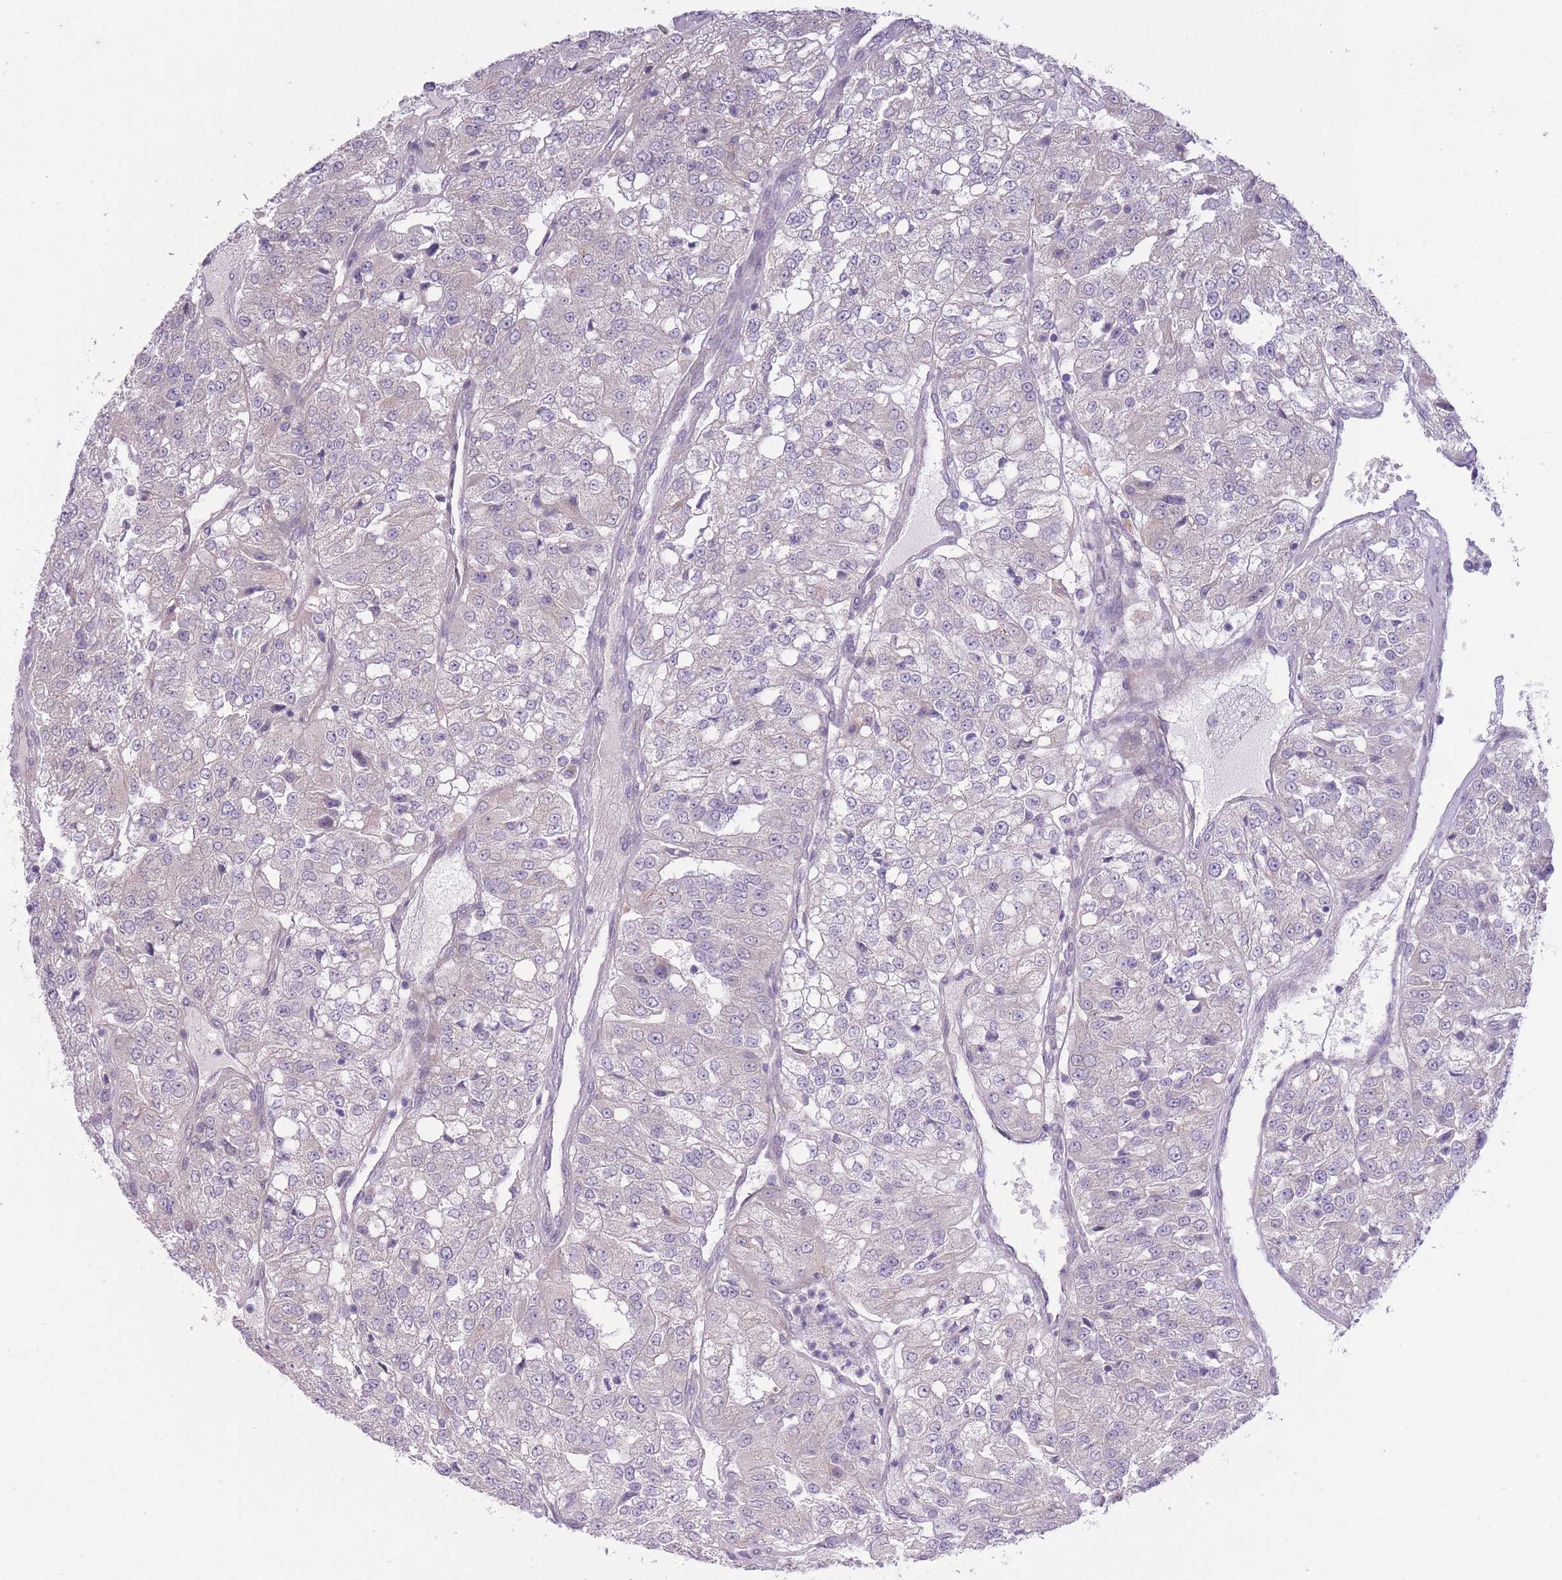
{"staining": {"intensity": "negative", "quantity": "none", "location": "none"}, "tissue": "renal cancer", "cell_type": "Tumor cells", "image_type": "cancer", "snomed": [{"axis": "morphology", "description": "Adenocarcinoma, NOS"}, {"axis": "topography", "description": "Kidney"}], "caption": "High power microscopy image of an immunohistochemistry micrograph of adenocarcinoma (renal), revealing no significant positivity in tumor cells. The staining was performed using DAB to visualize the protein expression in brown, while the nuclei were stained in blue with hematoxylin (Magnification: 20x).", "gene": "ARPIN", "patient": {"sex": "female", "age": 63}}